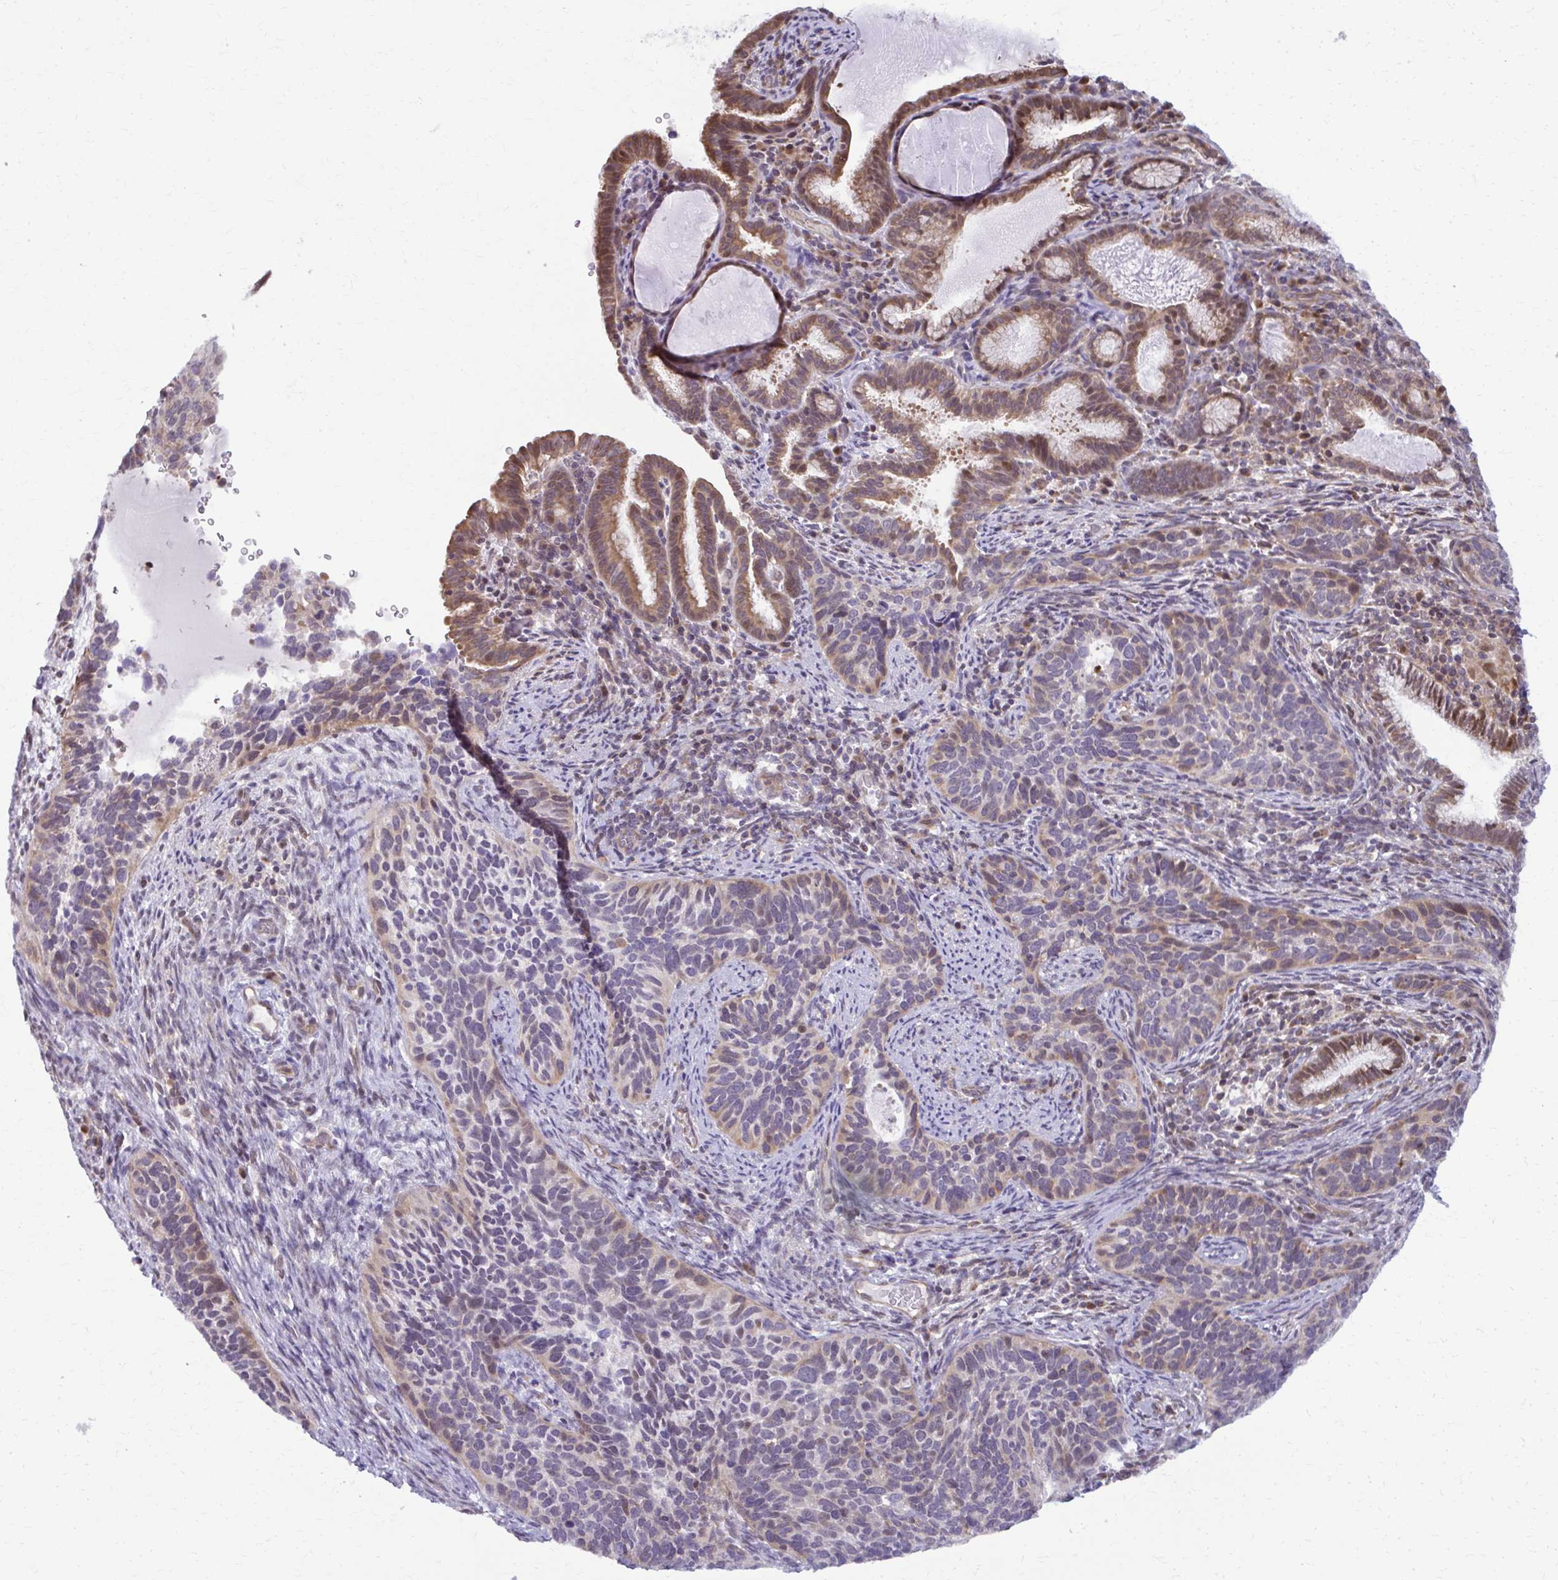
{"staining": {"intensity": "moderate", "quantity": "<25%", "location": "cytoplasmic/membranous"}, "tissue": "cervical cancer", "cell_type": "Tumor cells", "image_type": "cancer", "snomed": [{"axis": "morphology", "description": "Squamous cell carcinoma, NOS"}, {"axis": "topography", "description": "Cervix"}], "caption": "DAB (3,3'-diaminobenzidine) immunohistochemical staining of cervical cancer shows moderate cytoplasmic/membranous protein expression in about <25% of tumor cells.", "gene": "MAF1", "patient": {"sex": "female", "age": 51}}